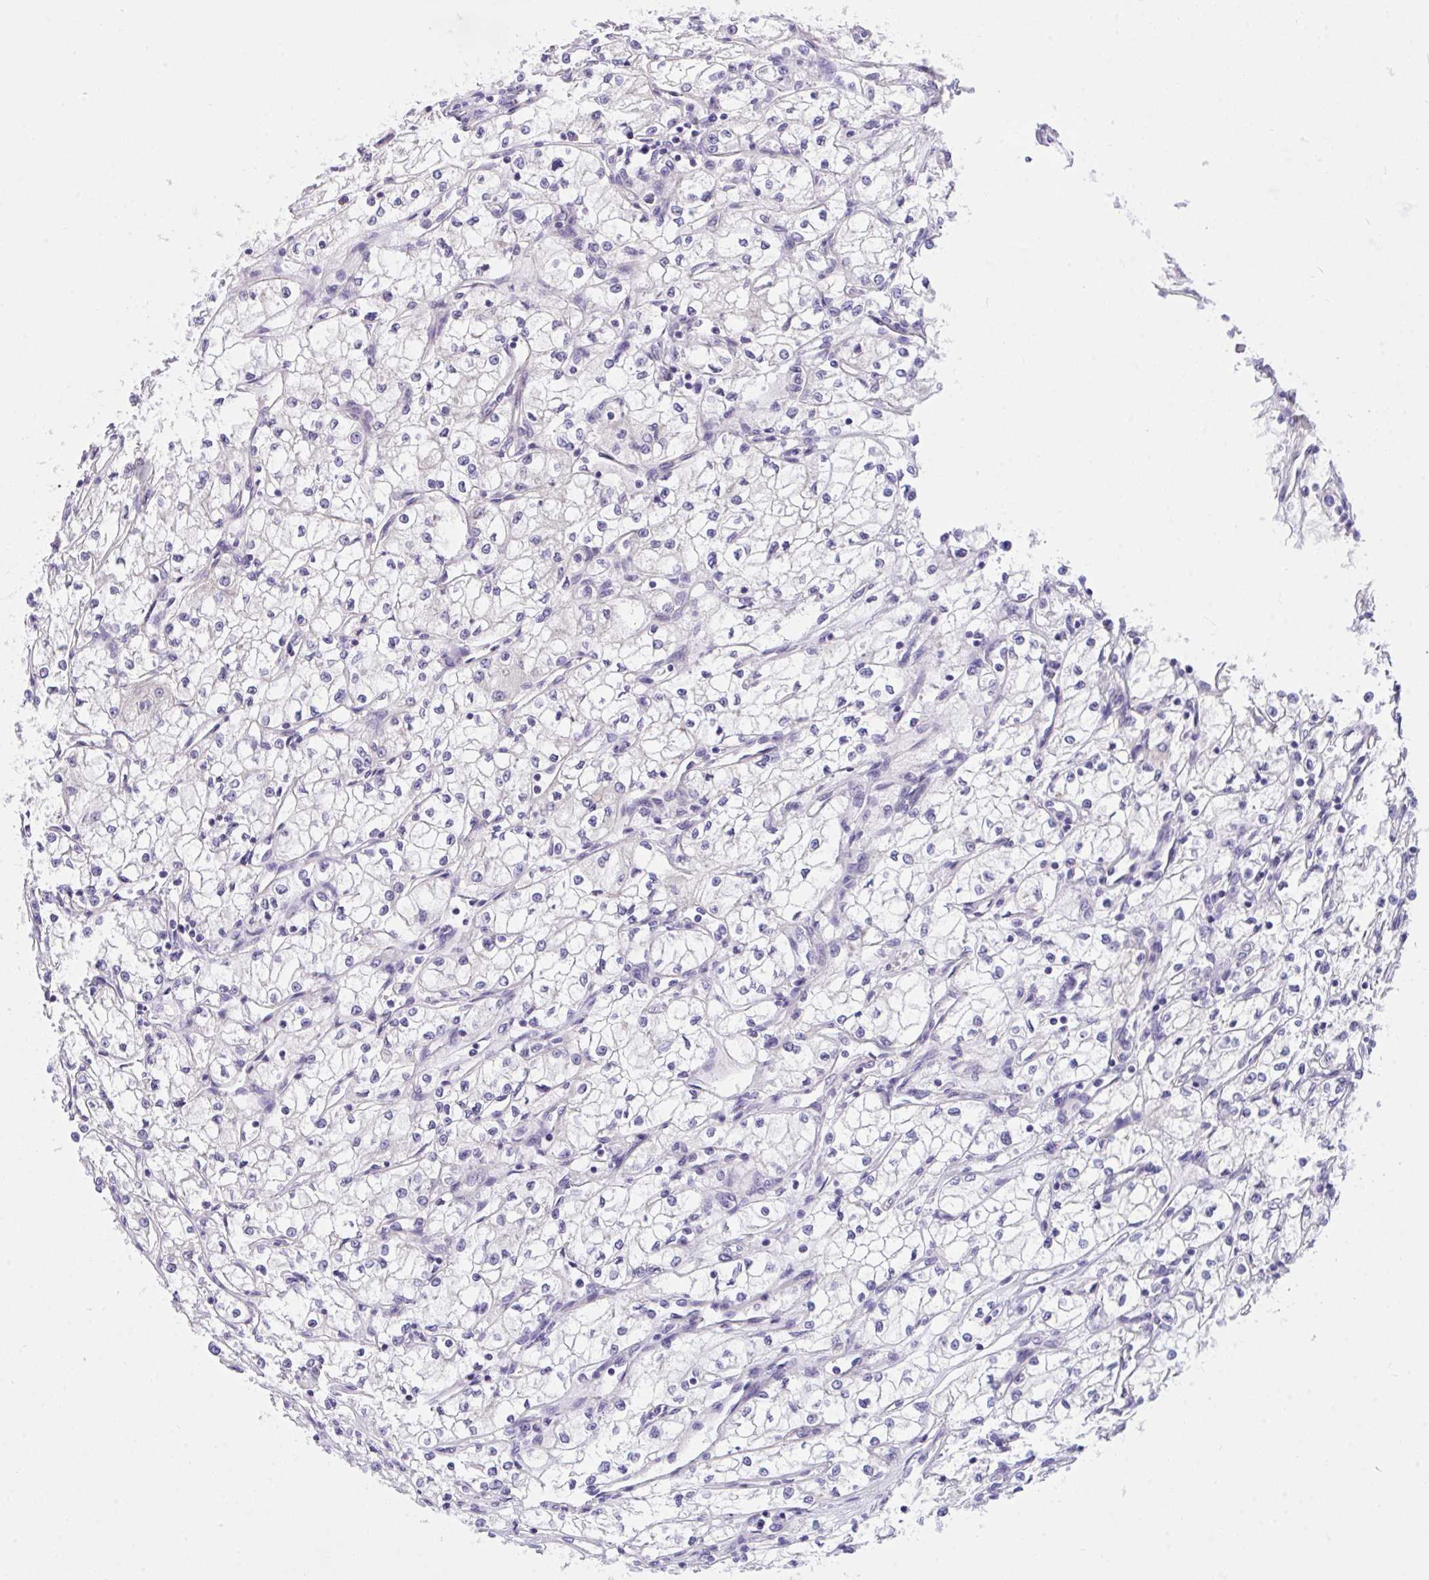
{"staining": {"intensity": "negative", "quantity": "none", "location": "none"}, "tissue": "renal cancer", "cell_type": "Tumor cells", "image_type": "cancer", "snomed": [{"axis": "morphology", "description": "Adenocarcinoma, NOS"}, {"axis": "topography", "description": "Kidney"}], "caption": "This is an immunohistochemistry micrograph of renal cancer (adenocarcinoma). There is no staining in tumor cells.", "gene": "TLN2", "patient": {"sex": "male", "age": 59}}